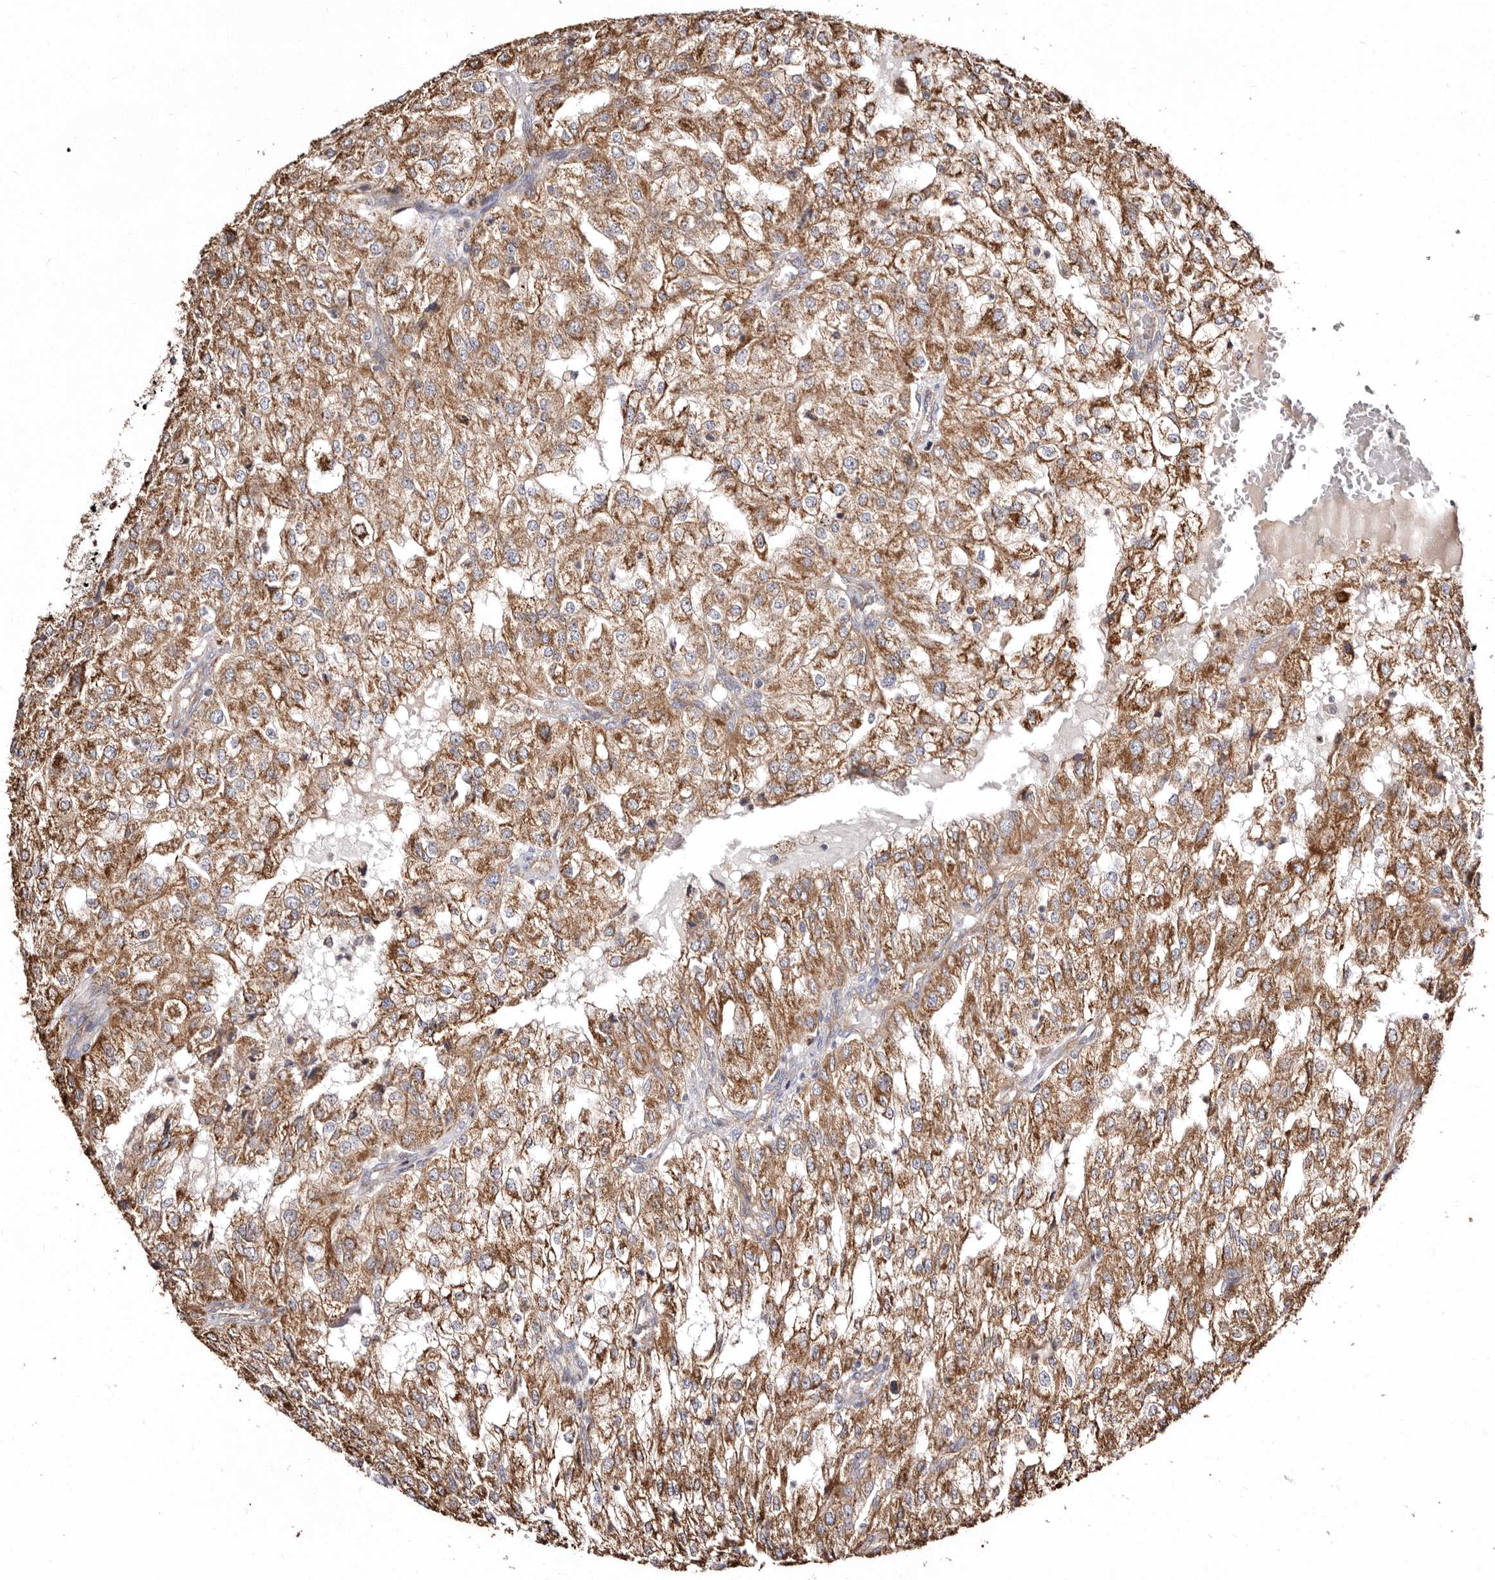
{"staining": {"intensity": "moderate", "quantity": ">75%", "location": "cytoplasmic/membranous"}, "tissue": "renal cancer", "cell_type": "Tumor cells", "image_type": "cancer", "snomed": [{"axis": "morphology", "description": "Adenocarcinoma, NOS"}, {"axis": "topography", "description": "Kidney"}], "caption": "High-magnification brightfield microscopy of adenocarcinoma (renal) stained with DAB (3,3'-diaminobenzidine) (brown) and counterstained with hematoxylin (blue). tumor cells exhibit moderate cytoplasmic/membranous expression is present in approximately>75% of cells.", "gene": "LUZP1", "patient": {"sex": "female", "age": 54}}